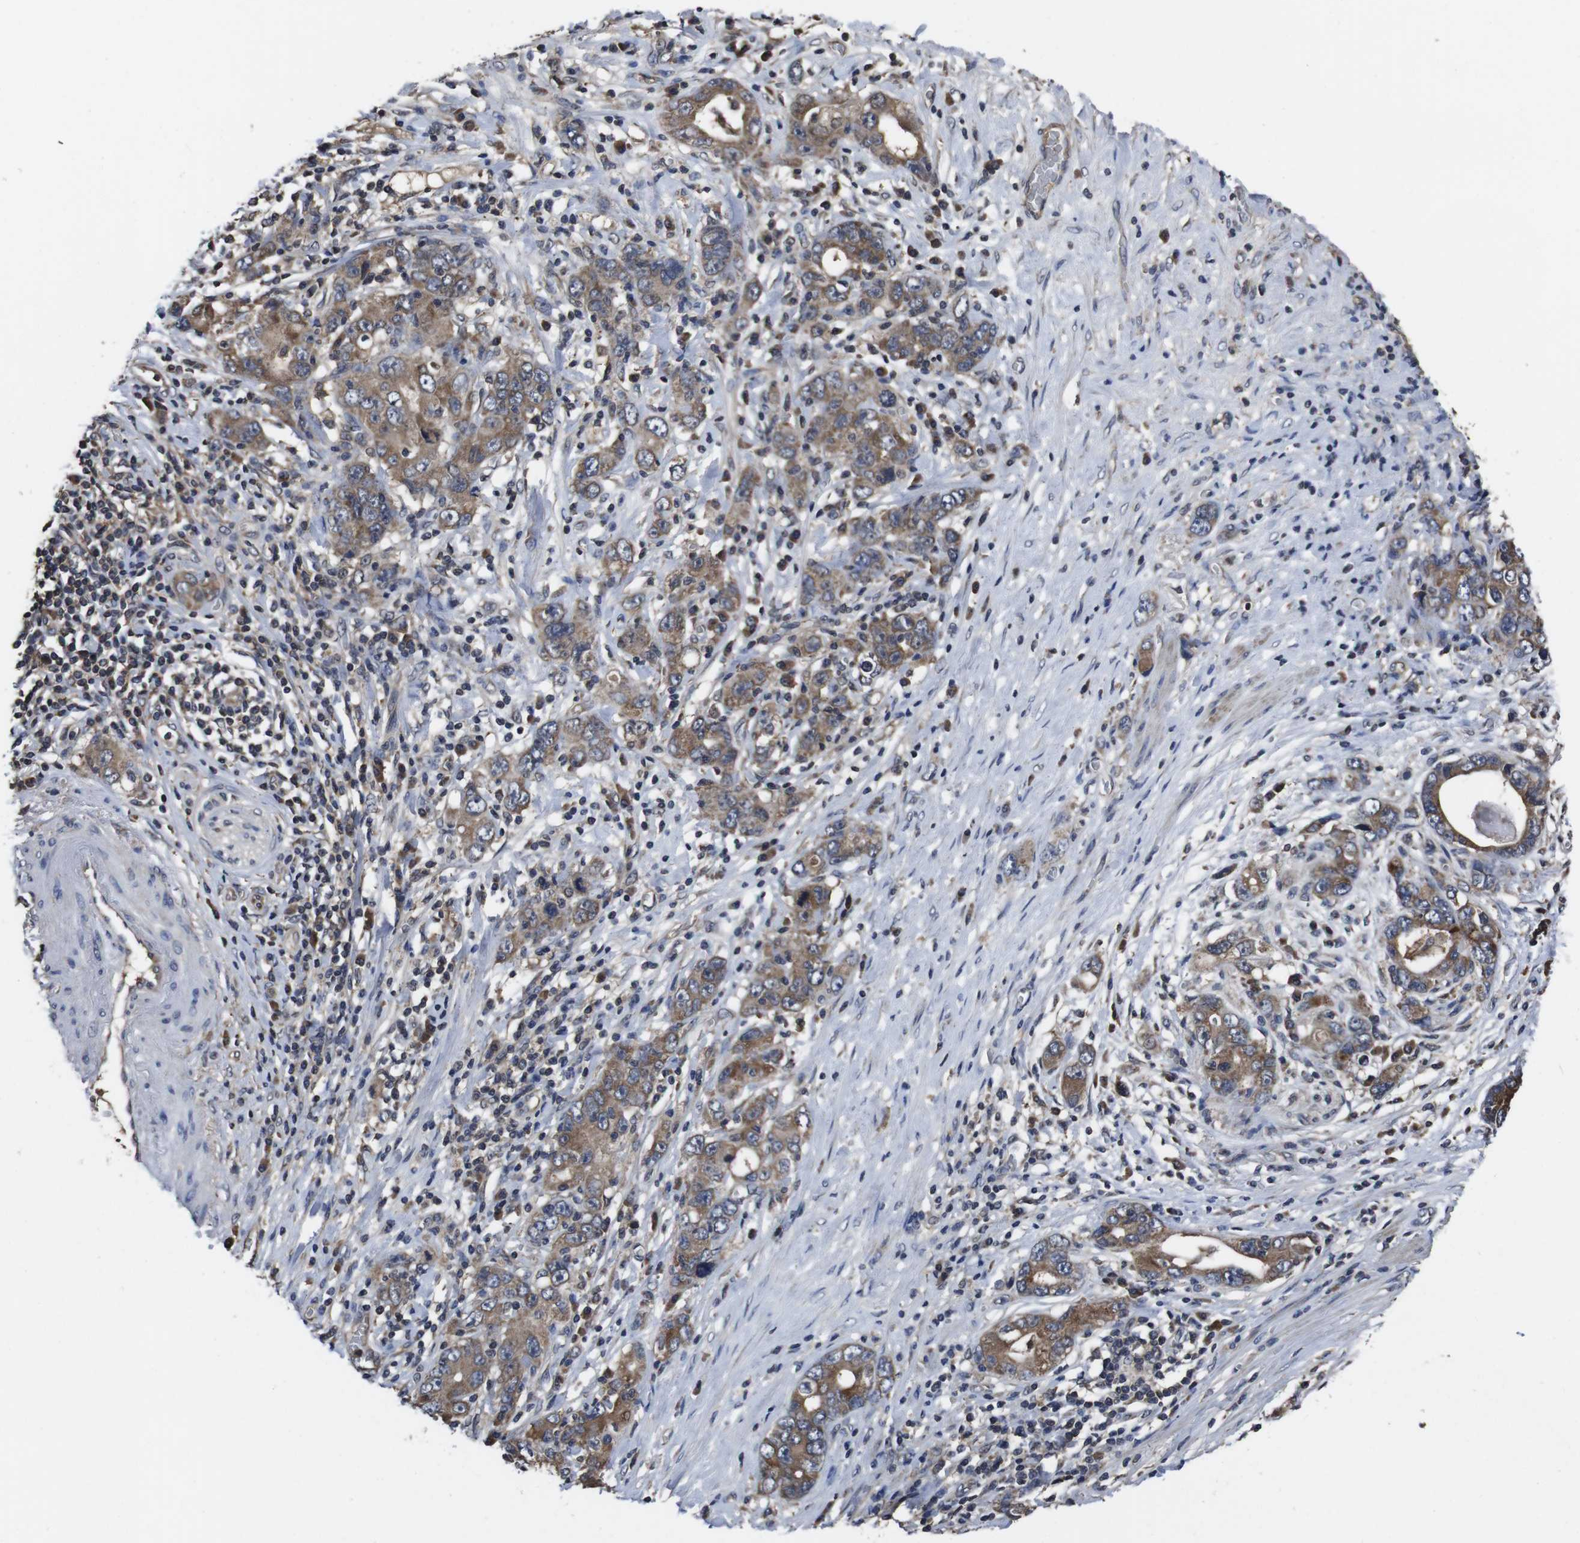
{"staining": {"intensity": "moderate", "quantity": ">75%", "location": "cytoplasmic/membranous"}, "tissue": "stomach cancer", "cell_type": "Tumor cells", "image_type": "cancer", "snomed": [{"axis": "morphology", "description": "Adenocarcinoma, NOS"}, {"axis": "topography", "description": "Stomach, lower"}], "caption": "IHC micrograph of stomach cancer (adenocarcinoma) stained for a protein (brown), which exhibits medium levels of moderate cytoplasmic/membranous positivity in approximately >75% of tumor cells.", "gene": "CXCL11", "patient": {"sex": "female", "age": 93}}